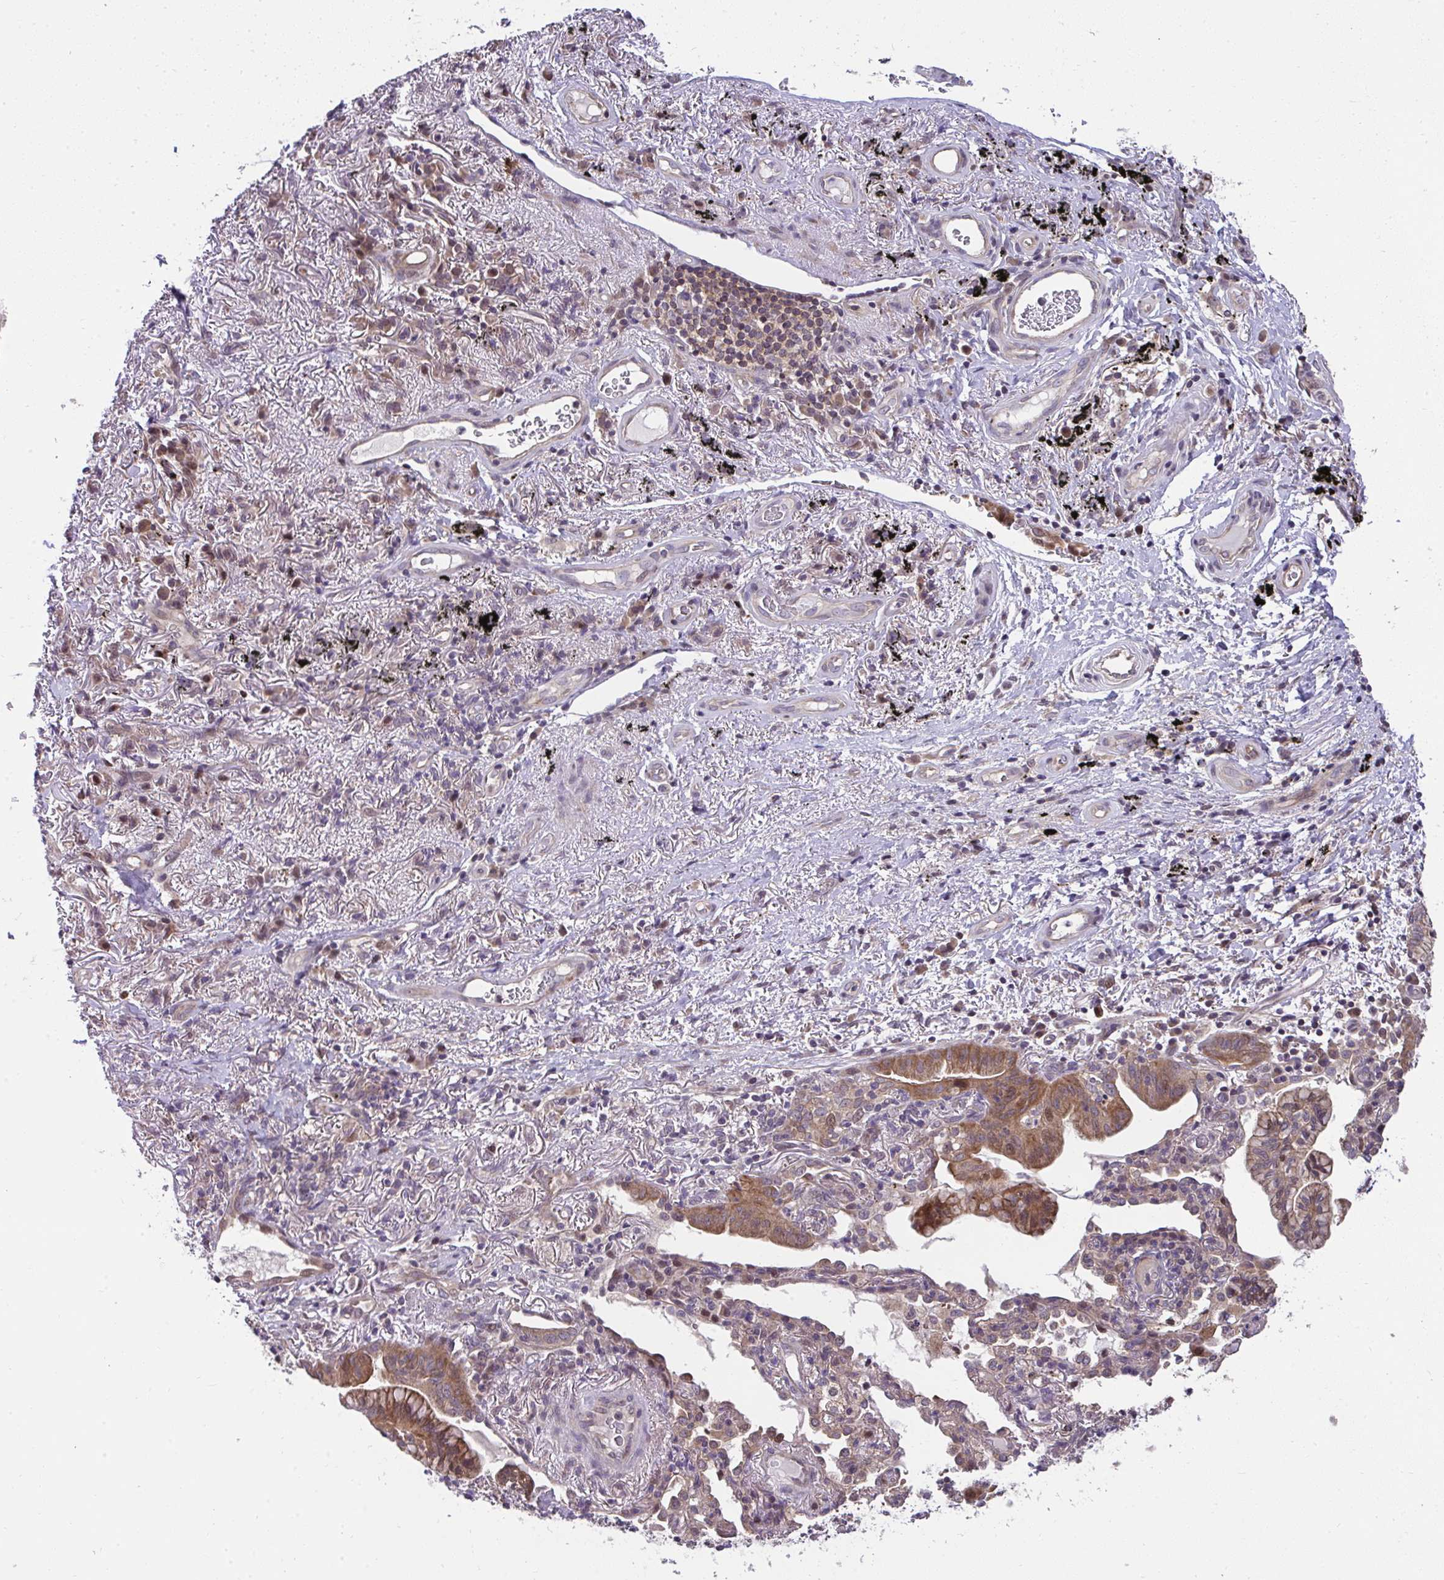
{"staining": {"intensity": "moderate", "quantity": ">75%", "location": "cytoplasmic/membranous,nuclear"}, "tissue": "lung cancer", "cell_type": "Tumor cells", "image_type": "cancer", "snomed": [{"axis": "morphology", "description": "Adenocarcinoma, NOS"}, {"axis": "topography", "description": "Lung"}], "caption": "DAB (3,3'-diaminobenzidine) immunohistochemical staining of lung adenocarcinoma reveals moderate cytoplasmic/membranous and nuclear protein positivity in about >75% of tumor cells.", "gene": "RDH14", "patient": {"sex": "male", "age": 77}}